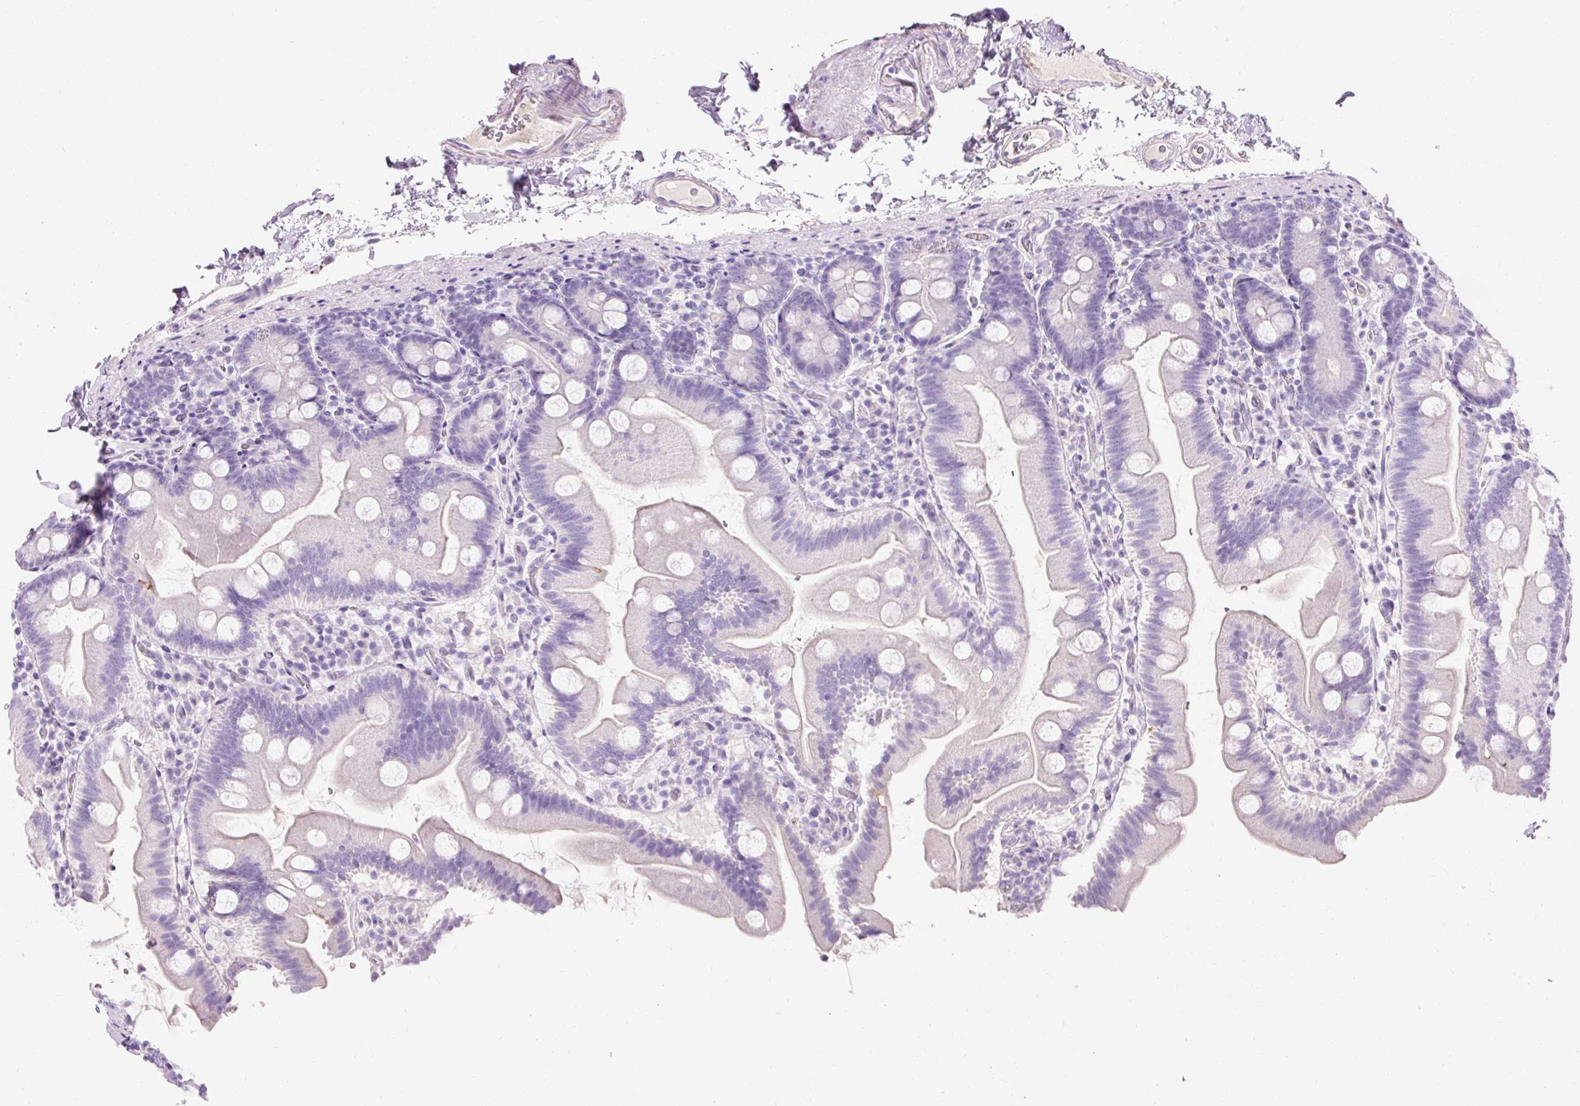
{"staining": {"intensity": "negative", "quantity": "none", "location": "none"}, "tissue": "small intestine", "cell_type": "Glandular cells", "image_type": "normal", "snomed": [{"axis": "morphology", "description": "Normal tissue, NOS"}, {"axis": "topography", "description": "Small intestine"}], "caption": "There is no significant expression in glandular cells of small intestine. Brightfield microscopy of immunohistochemistry (IHC) stained with DAB (brown) and hematoxylin (blue), captured at high magnification.", "gene": "TMEM213", "patient": {"sex": "female", "age": 68}}